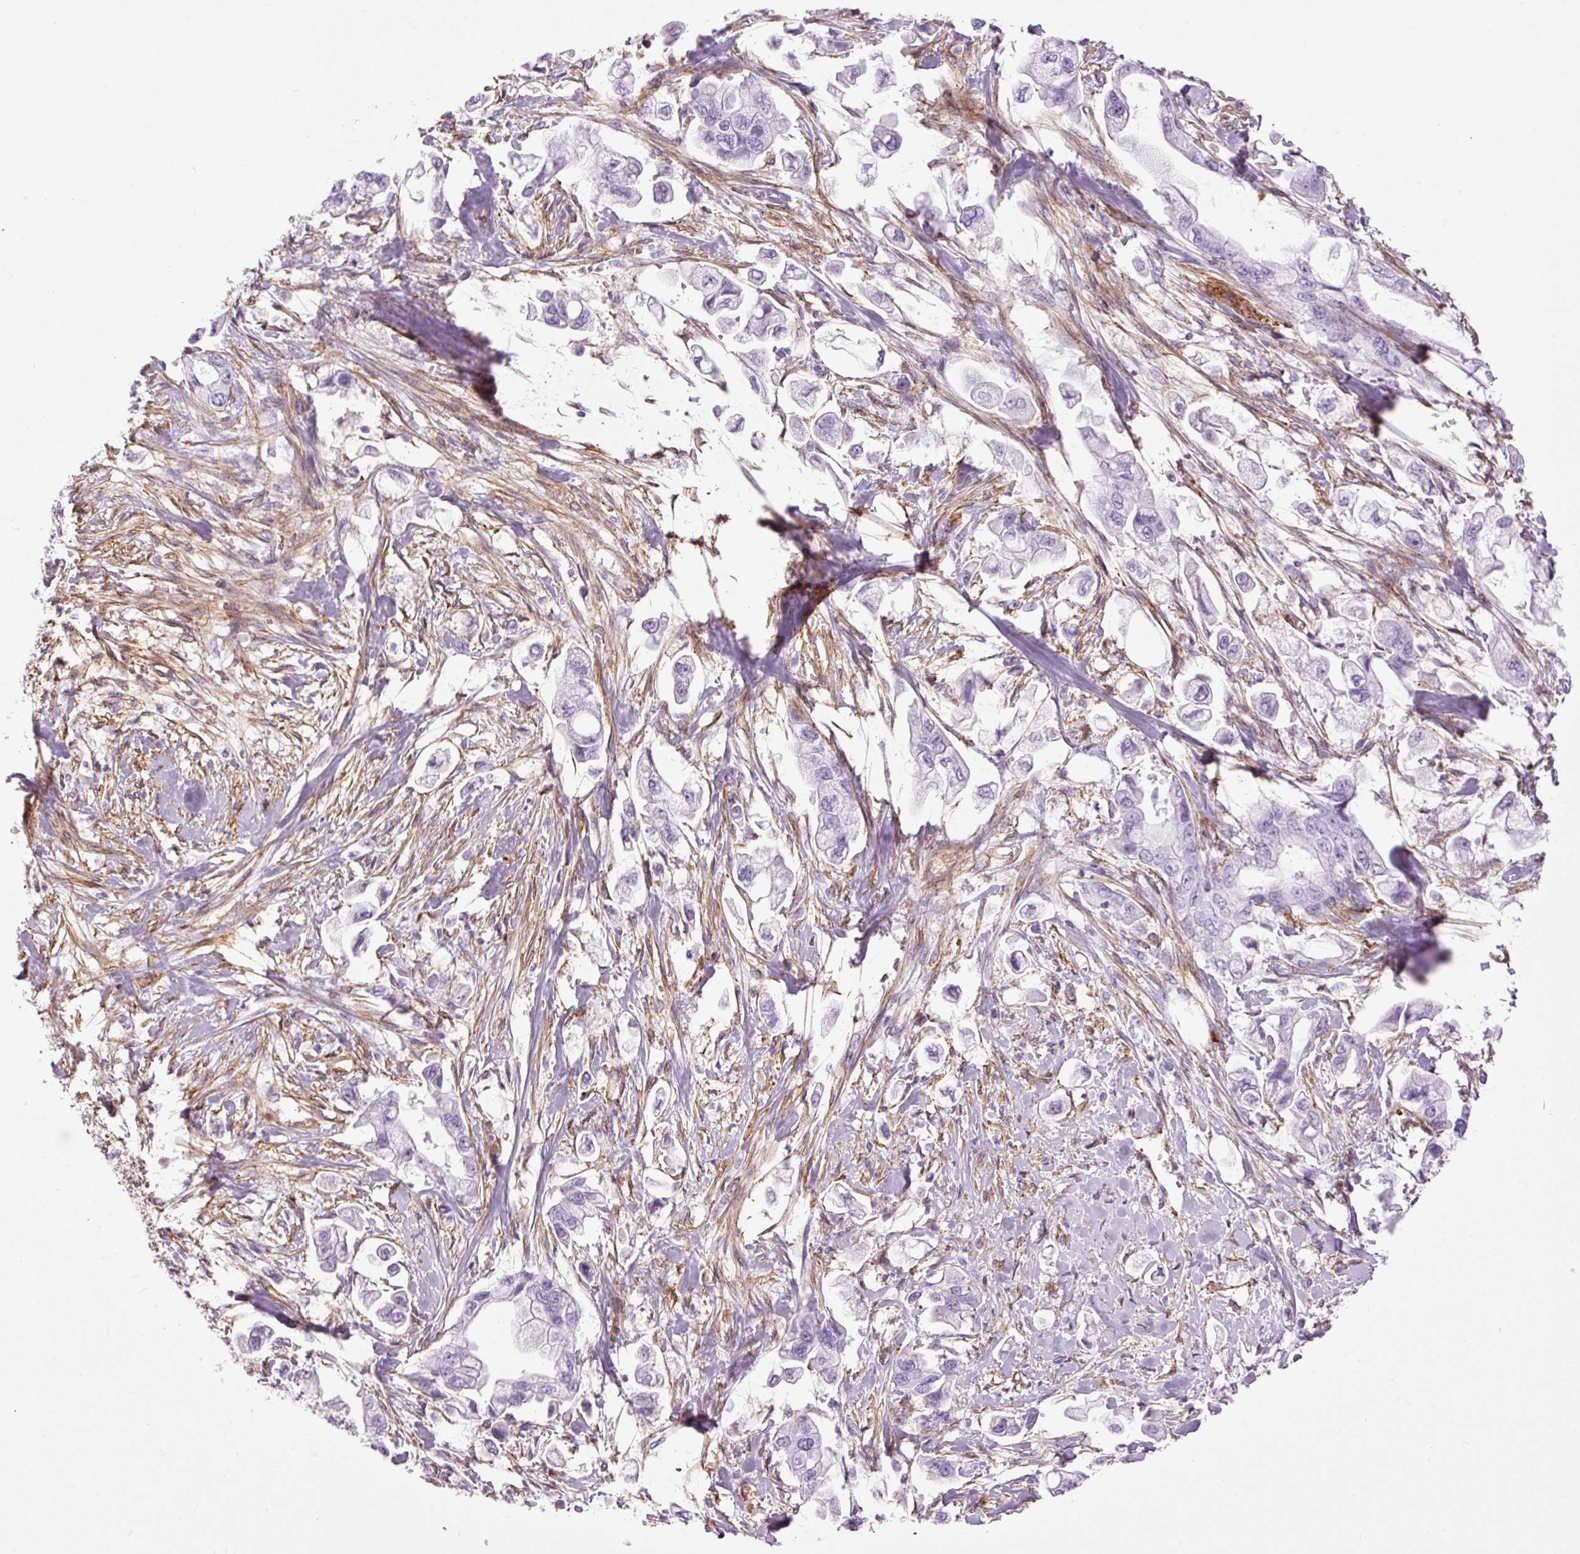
{"staining": {"intensity": "negative", "quantity": "none", "location": "none"}, "tissue": "stomach cancer", "cell_type": "Tumor cells", "image_type": "cancer", "snomed": [{"axis": "morphology", "description": "Adenocarcinoma, NOS"}, {"axis": "topography", "description": "Stomach"}], "caption": "Immunohistochemistry (IHC) image of human stomach cancer stained for a protein (brown), which shows no positivity in tumor cells.", "gene": "CAV1", "patient": {"sex": "male", "age": 62}}